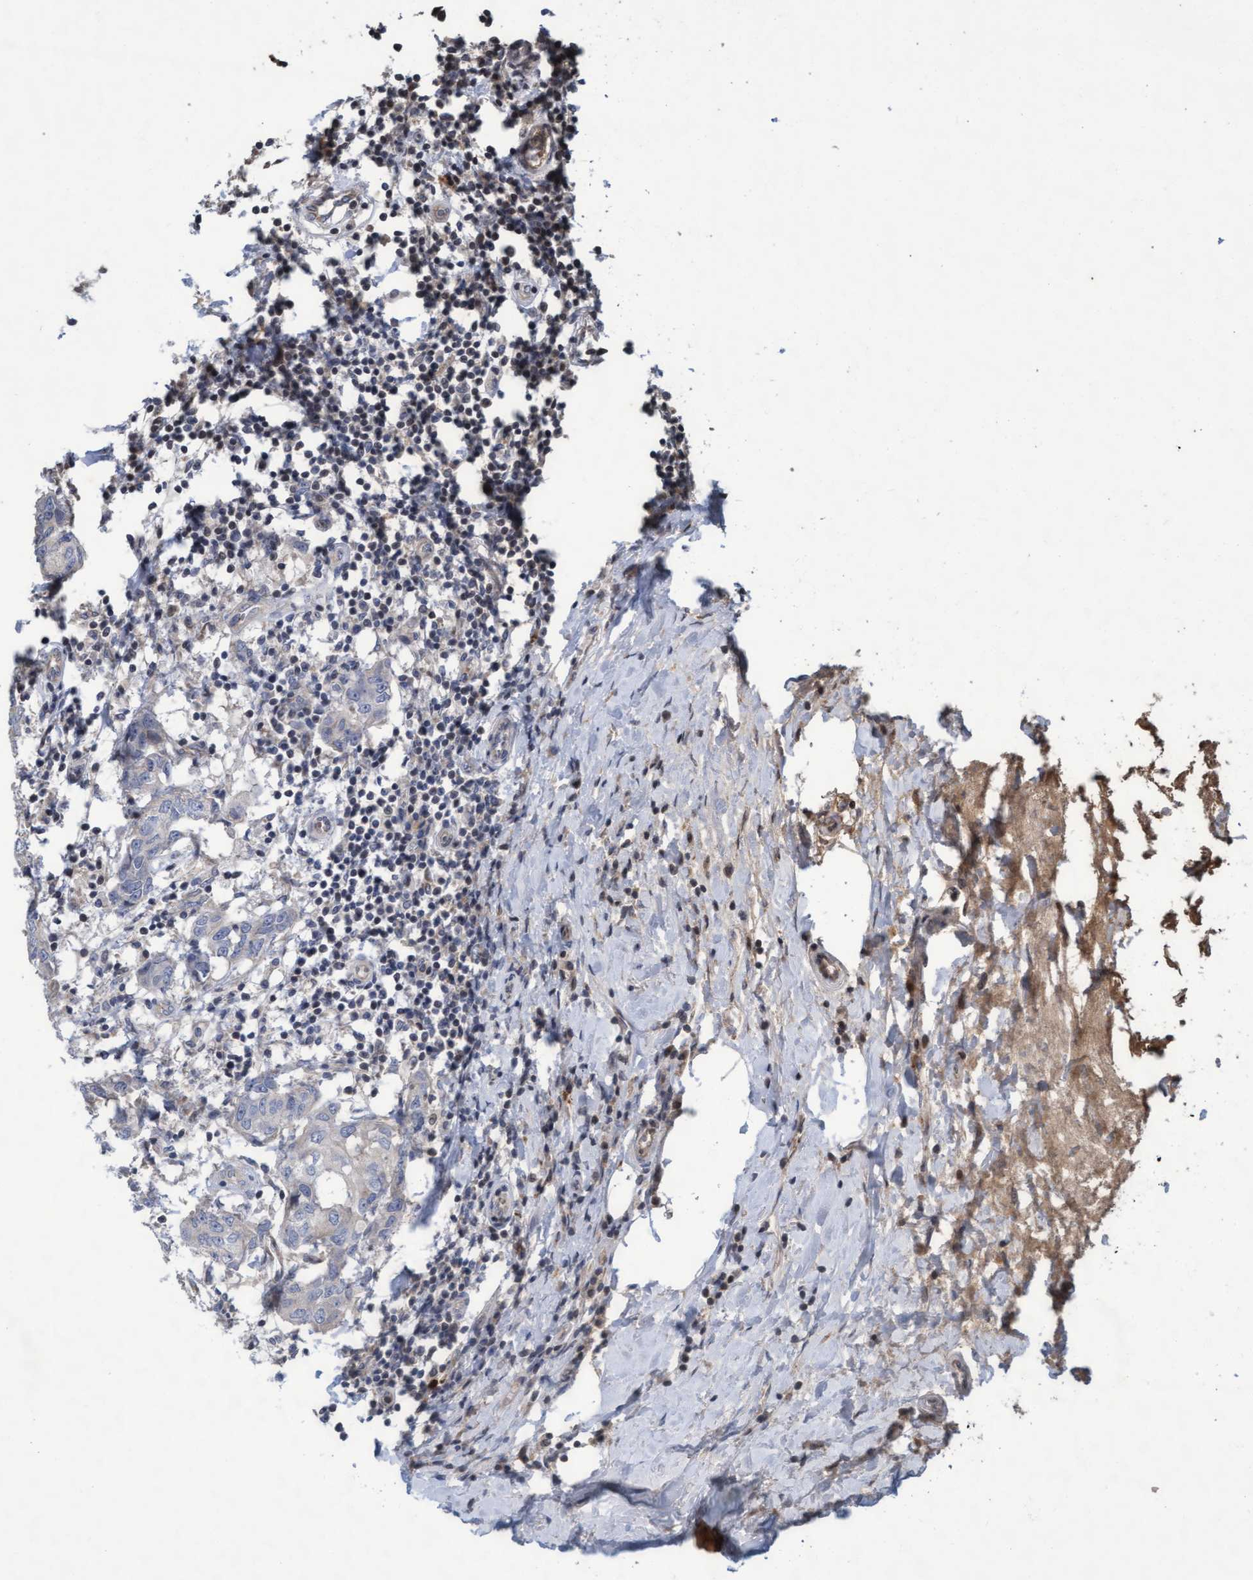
{"staining": {"intensity": "negative", "quantity": "none", "location": "none"}, "tissue": "breast cancer", "cell_type": "Tumor cells", "image_type": "cancer", "snomed": [{"axis": "morphology", "description": "Duct carcinoma"}, {"axis": "topography", "description": "Breast"}], "caption": "High power microscopy micrograph of an IHC image of intraductal carcinoma (breast), revealing no significant expression in tumor cells.", "gene": "KCNC2", "patient": {"sex": "female", "age": 27}}